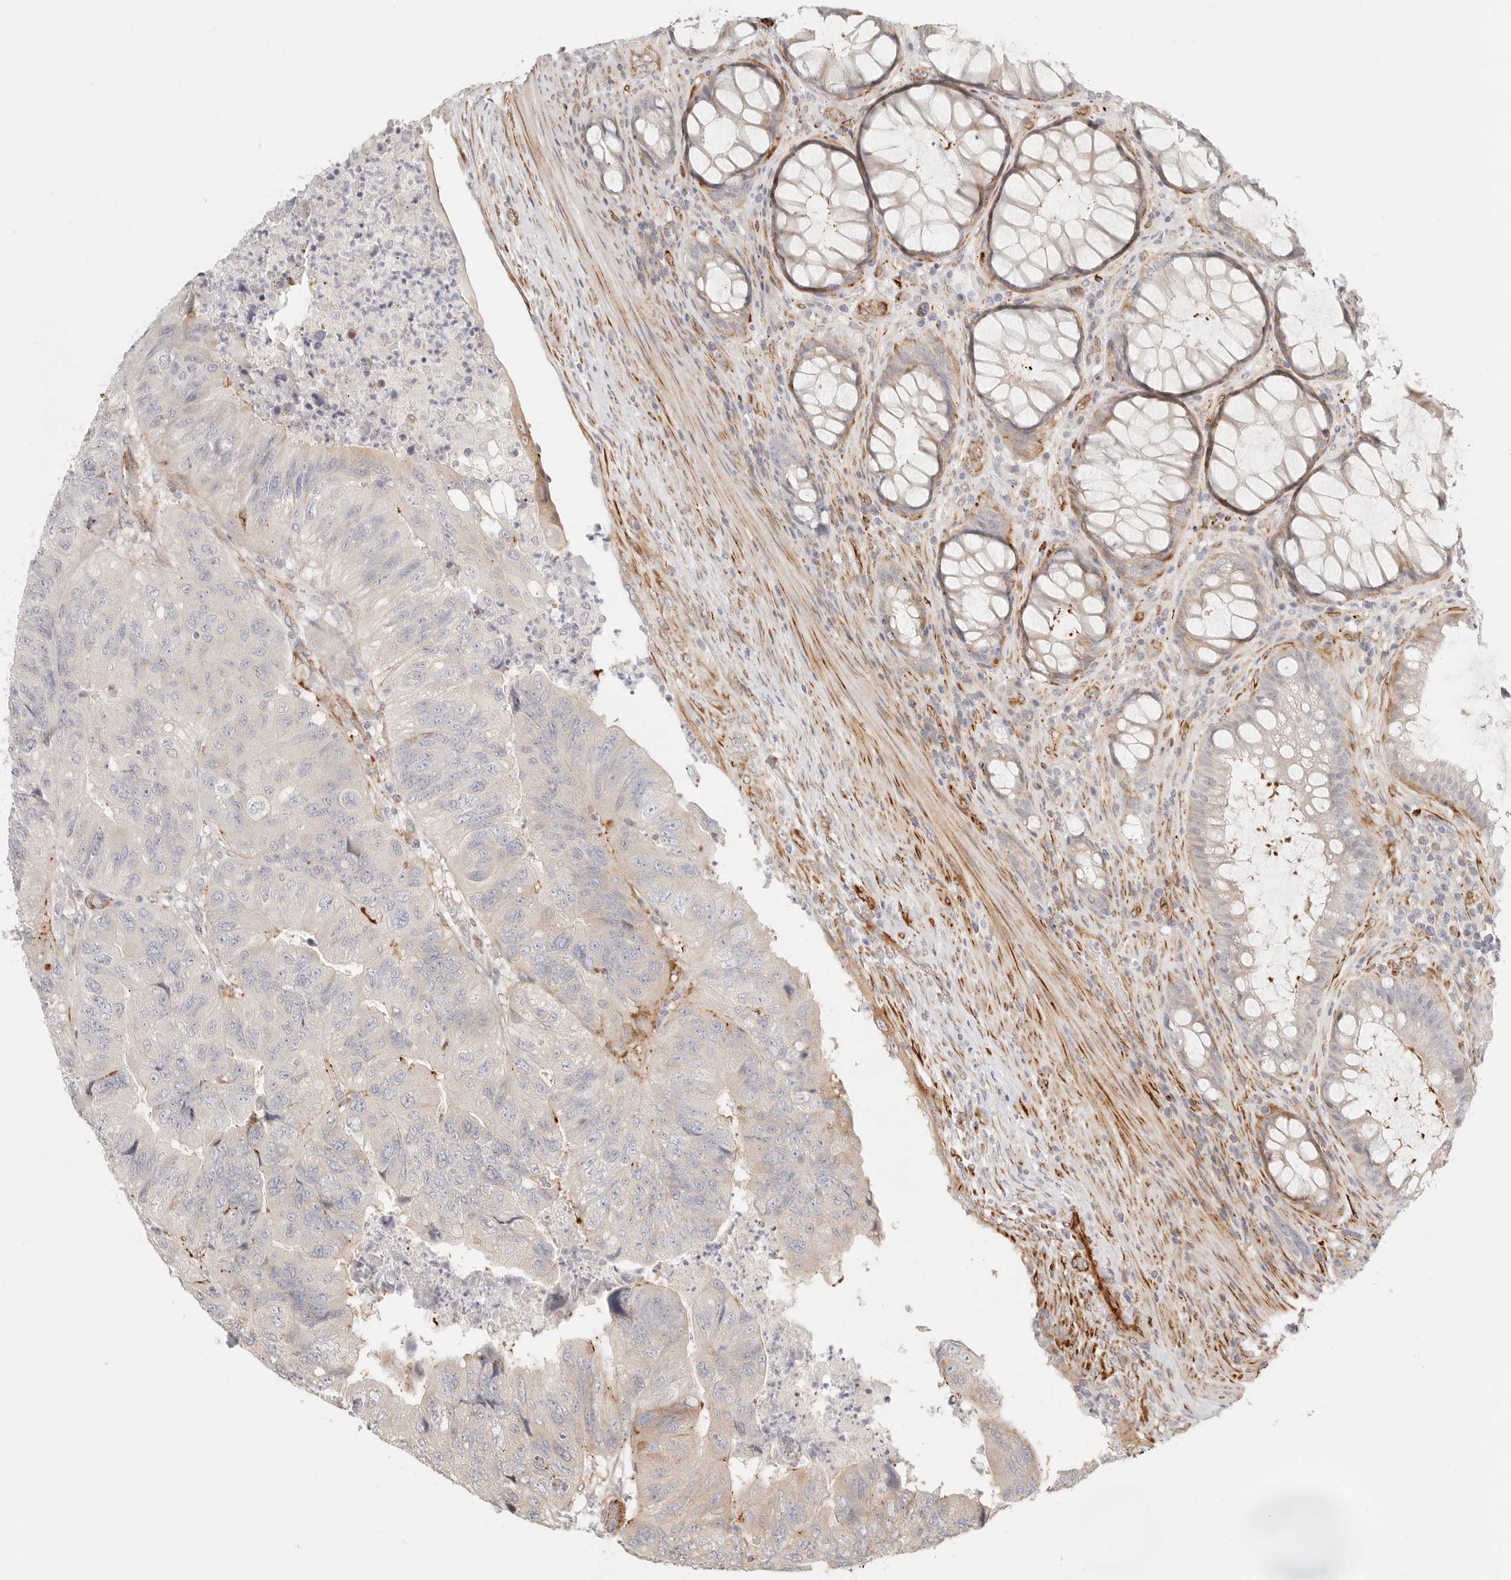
{"staining": {"intensity": "moderate", "quantity": "<25%", "location": "cytoplasmic/membranous"}, "tissue": "colorectal cancer", "cell_type": "Tumor cells", "image_type": "cancer", "snomed": [{"axis": "morphology", "description": "Adenocarcinoma, NOS"}, {"axis": "topography", "description": "Rectum"}], "caption": "DAB (3,3'-diaminobenzidine) immunohistochemical staining of colorectal cancer reveals moderate cytoplasmic/membranous protein positivity in approximately <25% of tumor cells. (Brightfield microscopy of DAB IHC at high magnification).", "gene": "SASS6", "patient": {"sex": "male", "age": 63}}